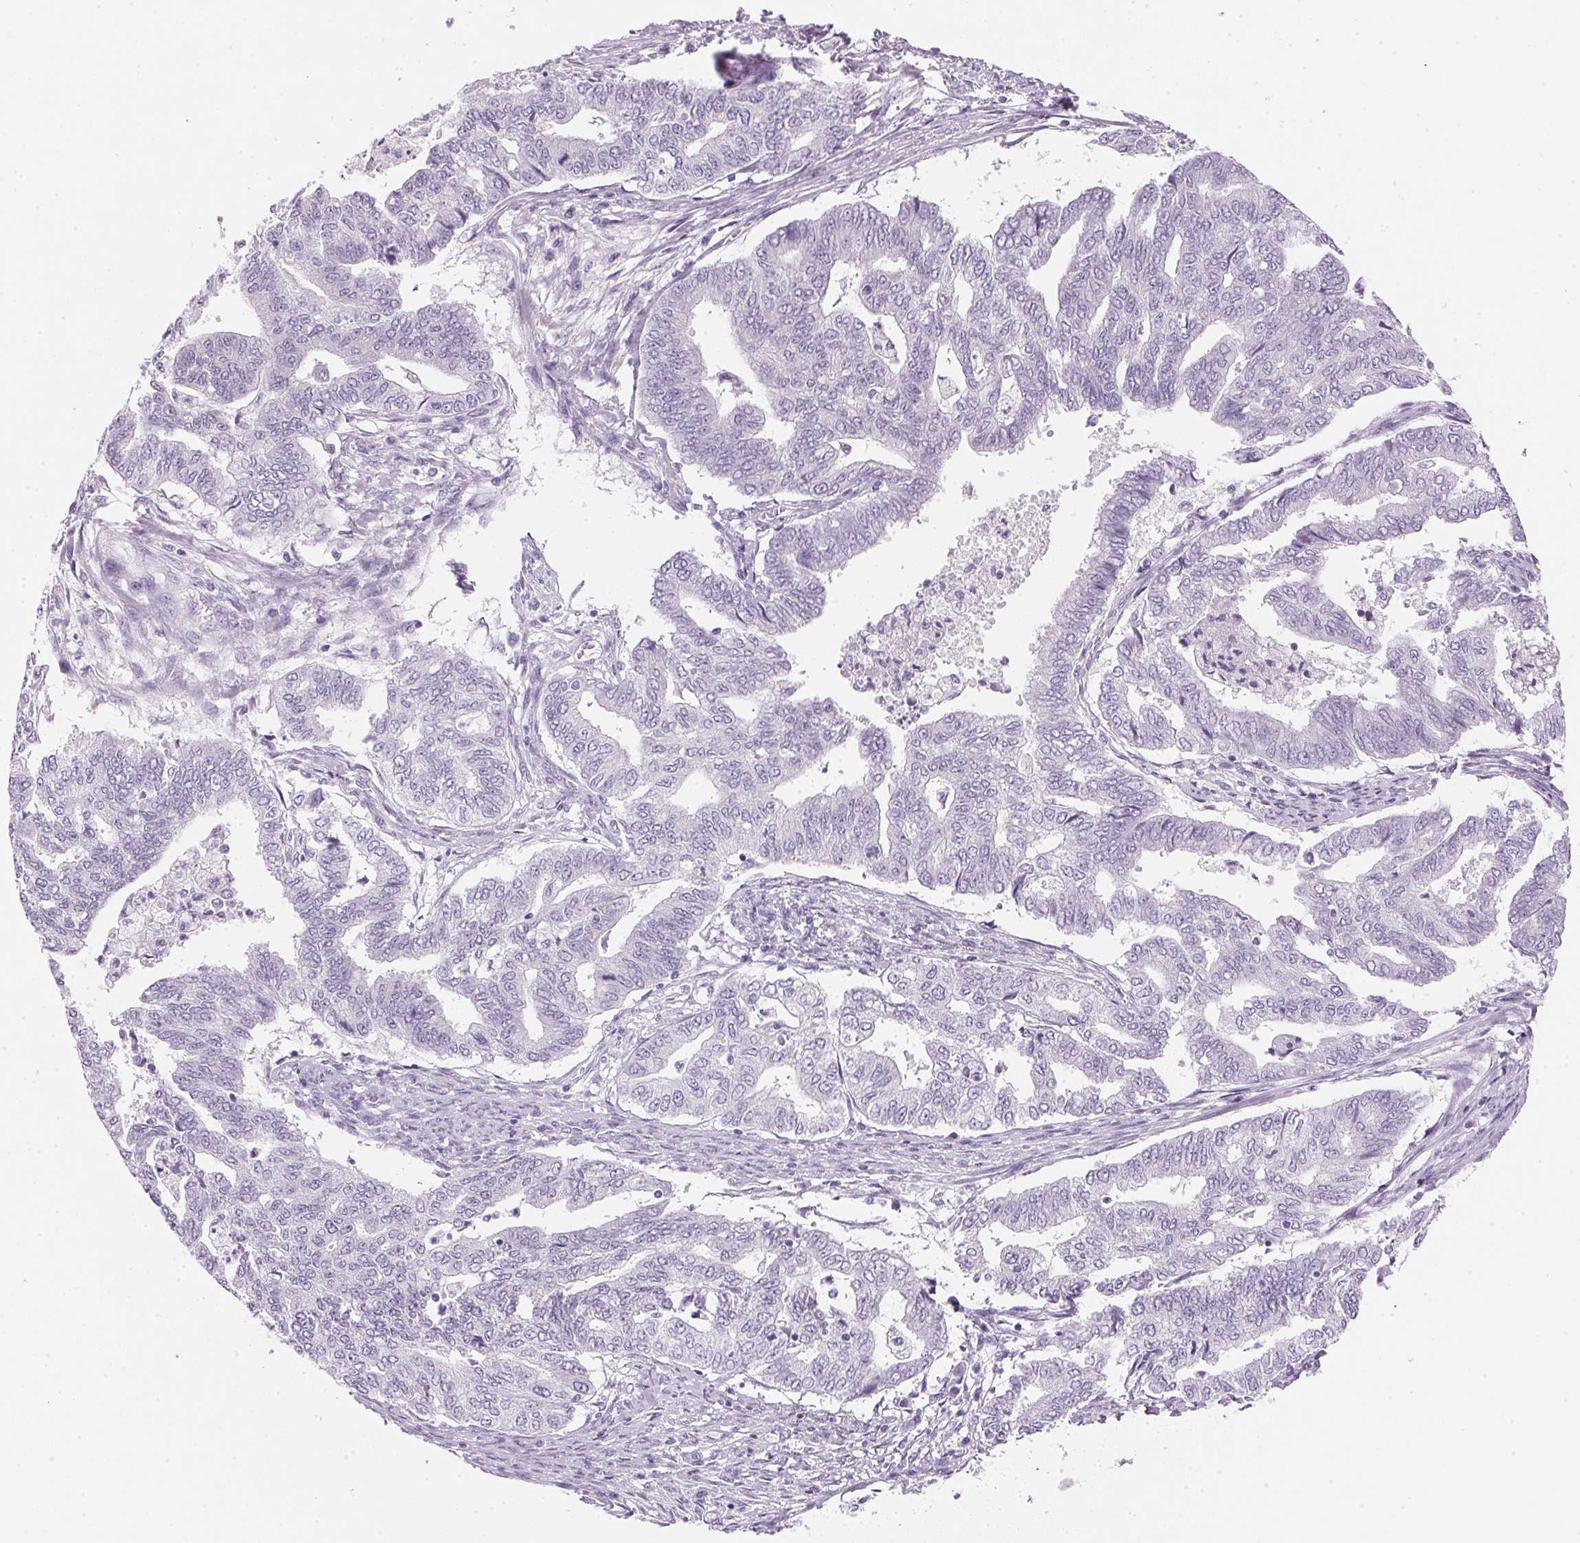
{"staining": {"intensity": "negative", "quantity": "none", "location": "none"}, "tissue": "endometrial cancer", "cell_type": "Tumor cells", "image_type": "cancer", "snomed": [{"axis": "morphology", "description": "Adenocarcinoma, NOS"}, {"axis": "topography", "description": "Endometrium"}], "caption": "The immunohistochemistry (IHC) histopathology image has no significant expression in tumor cells of adenocarcinoma (endometrial) tissue.", "gene": "IGFBP1", "patient": {"sex": "female", "age": 79}}